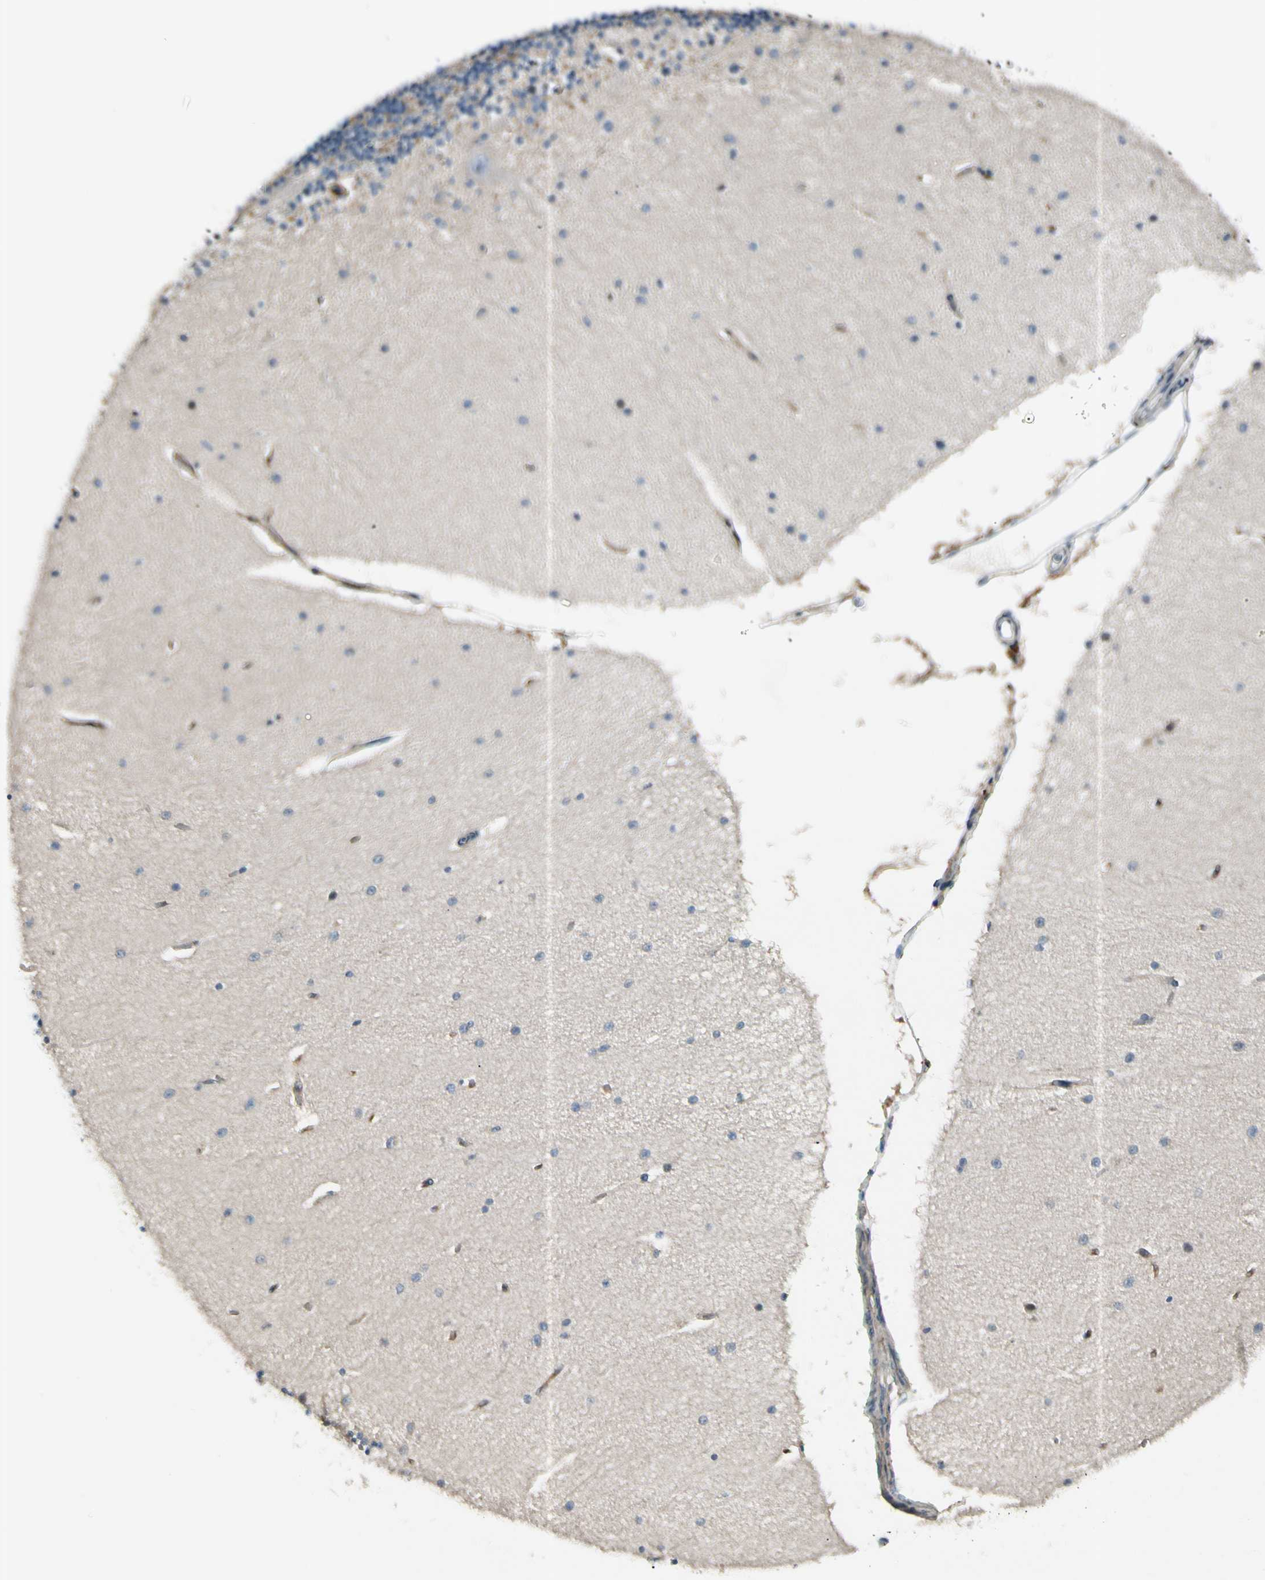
{"staining": {"intensity": "moderate", "quantity": "<25%", "location": "cytoplasmic/membranous"}, "tissue": "cerebellum", "cell_type": "Cells in granular layer", "image_type": "normal", "snomed": [{"axis": "morphology", "description": "Normal tissue, NOS"}, {"axis": "topography", "description": "Cerebellum"}], "caption": "DAB (3,3'-diaminobenzidine) immunohistochemical staining of benign cerebellum reveals moderate cytoplasmic/membranous protein staining in about <25% of cells in granular layer. (DAB (3,3'-diaminobenzidine) IHC with brightfield microscopy, high magnification).", "gene": "CYP2E1", "patient": {"sex": "female", "age": 54}}